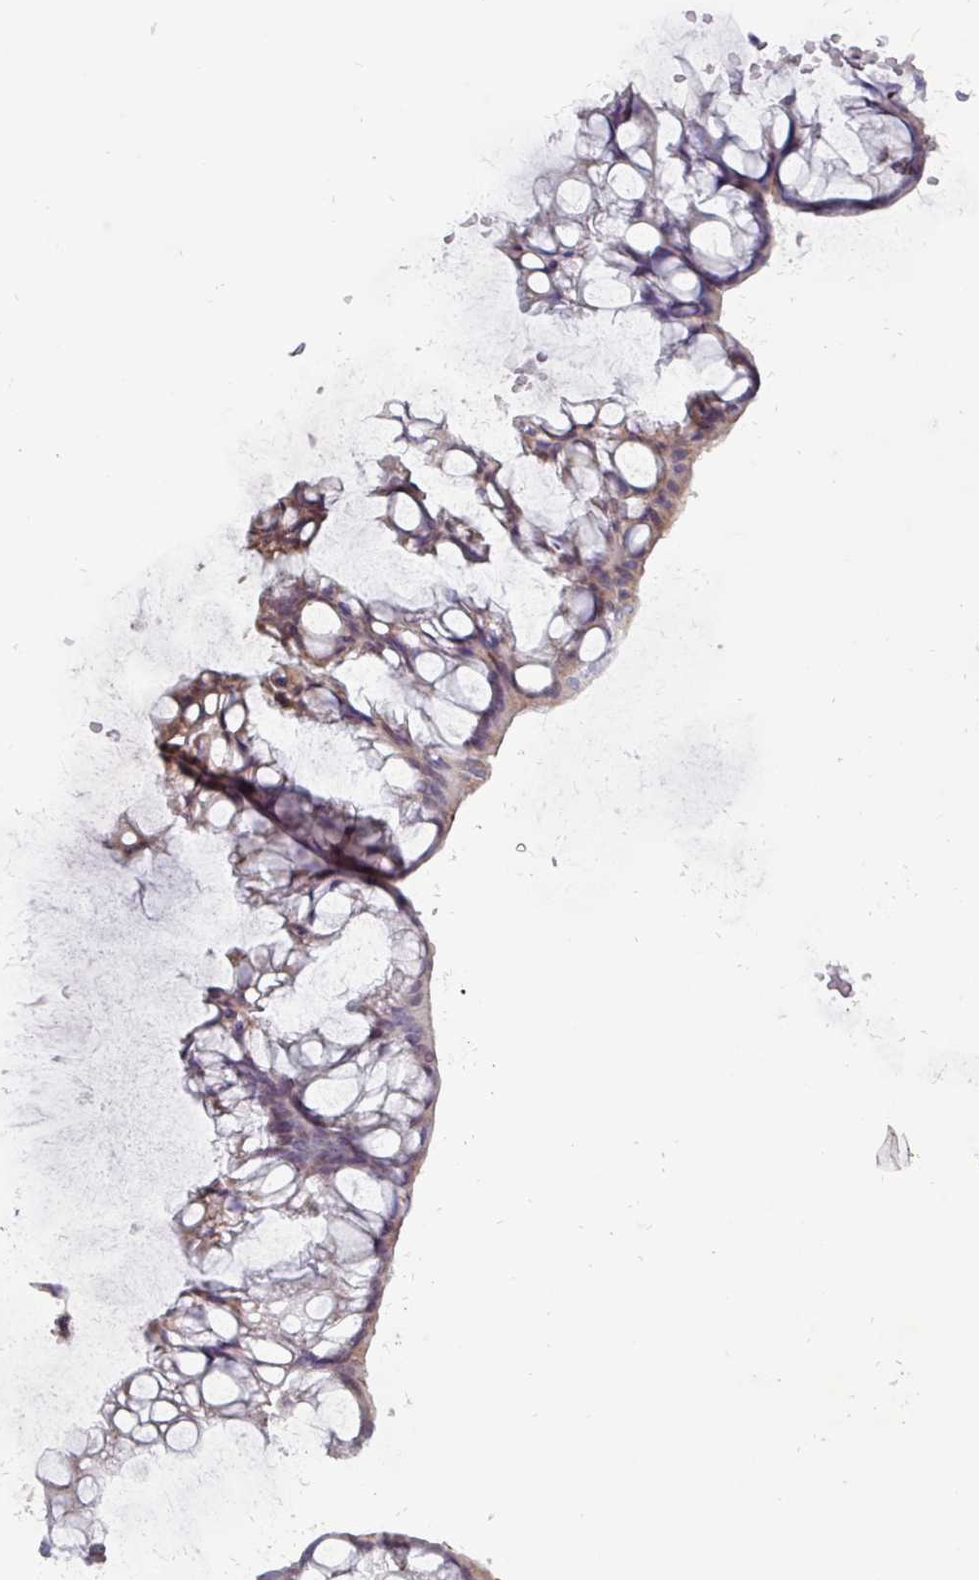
{"staining": {"intensity": "moderate", "quantity": "<25%", "location": "cytoplasmic/membranous"}, "tissue": "ovarian cancer", "cell_type": "Tumor cells", "image_type": "cancer", "snomed": [{"axis": "morphology", "description": "Cystadenocarcinoma, mucinous, NOS"}, {"axis": "topography", "description": "Ovary"}], "caption": "Immunohistochemical staining of ovarian mucinous cystadenocarcinoma demonstrates moderate cytoplasmic/membranous protein staining in approximately <25% of tumor cells.", "gene": "AMIGO2", "patient": {"sex": "female", "age": 73}}